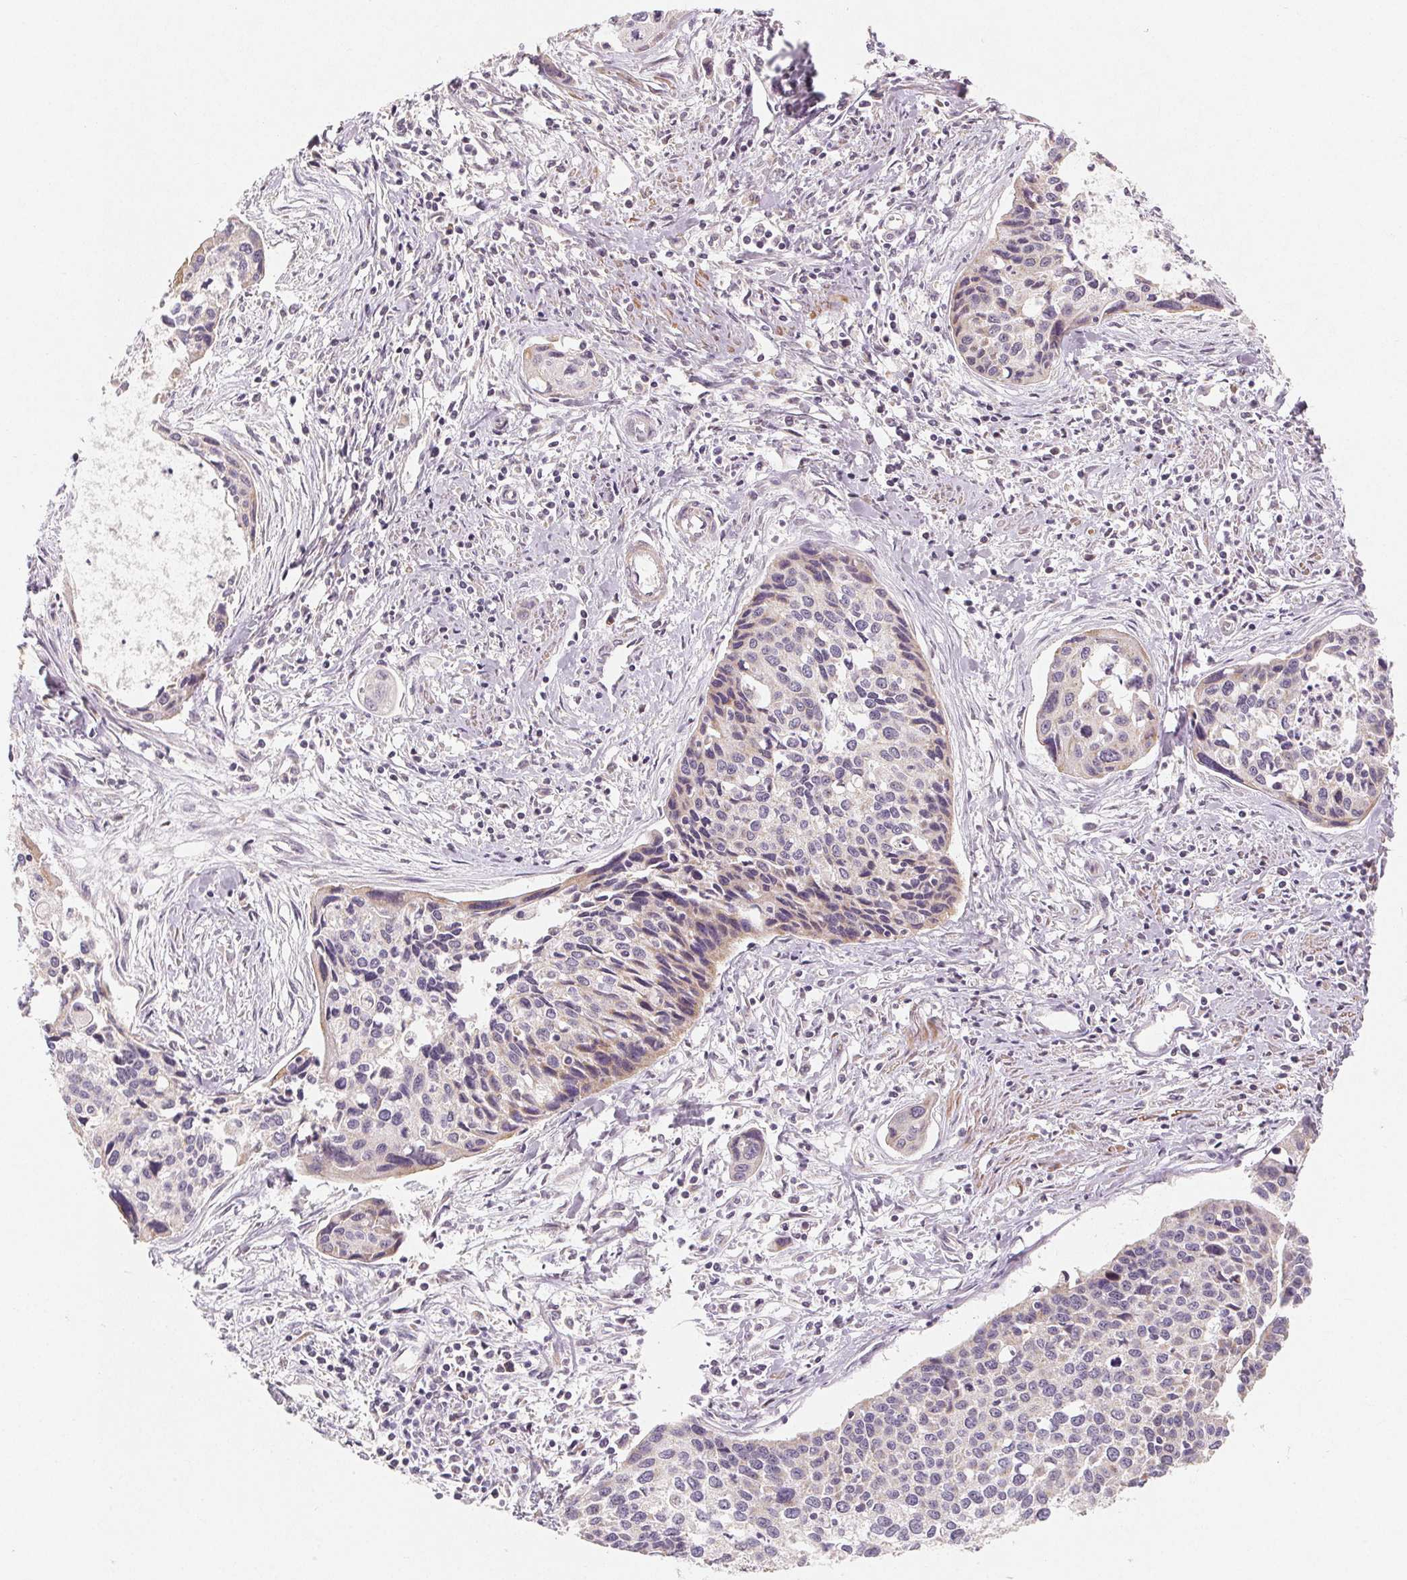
{"staining": {"intensity": "negative", "quantity": "none", "location": "none"}, "tissue": "cervical cancer", "cell_type": "Tumor cells", "image_type": "cancer", "snomed": [{"axis": "morphology", "description": "Squamous cell carcinoma, NOS"}, {"axis": "topography", "description": "Cervix"}], "caption": "This is an immunohistochemistry (IHC) histopathology image of cervical cancer. There is no staining in tumor cells.", "gene": "GHITM", "patient": {"sex": "female", "age": 31}}